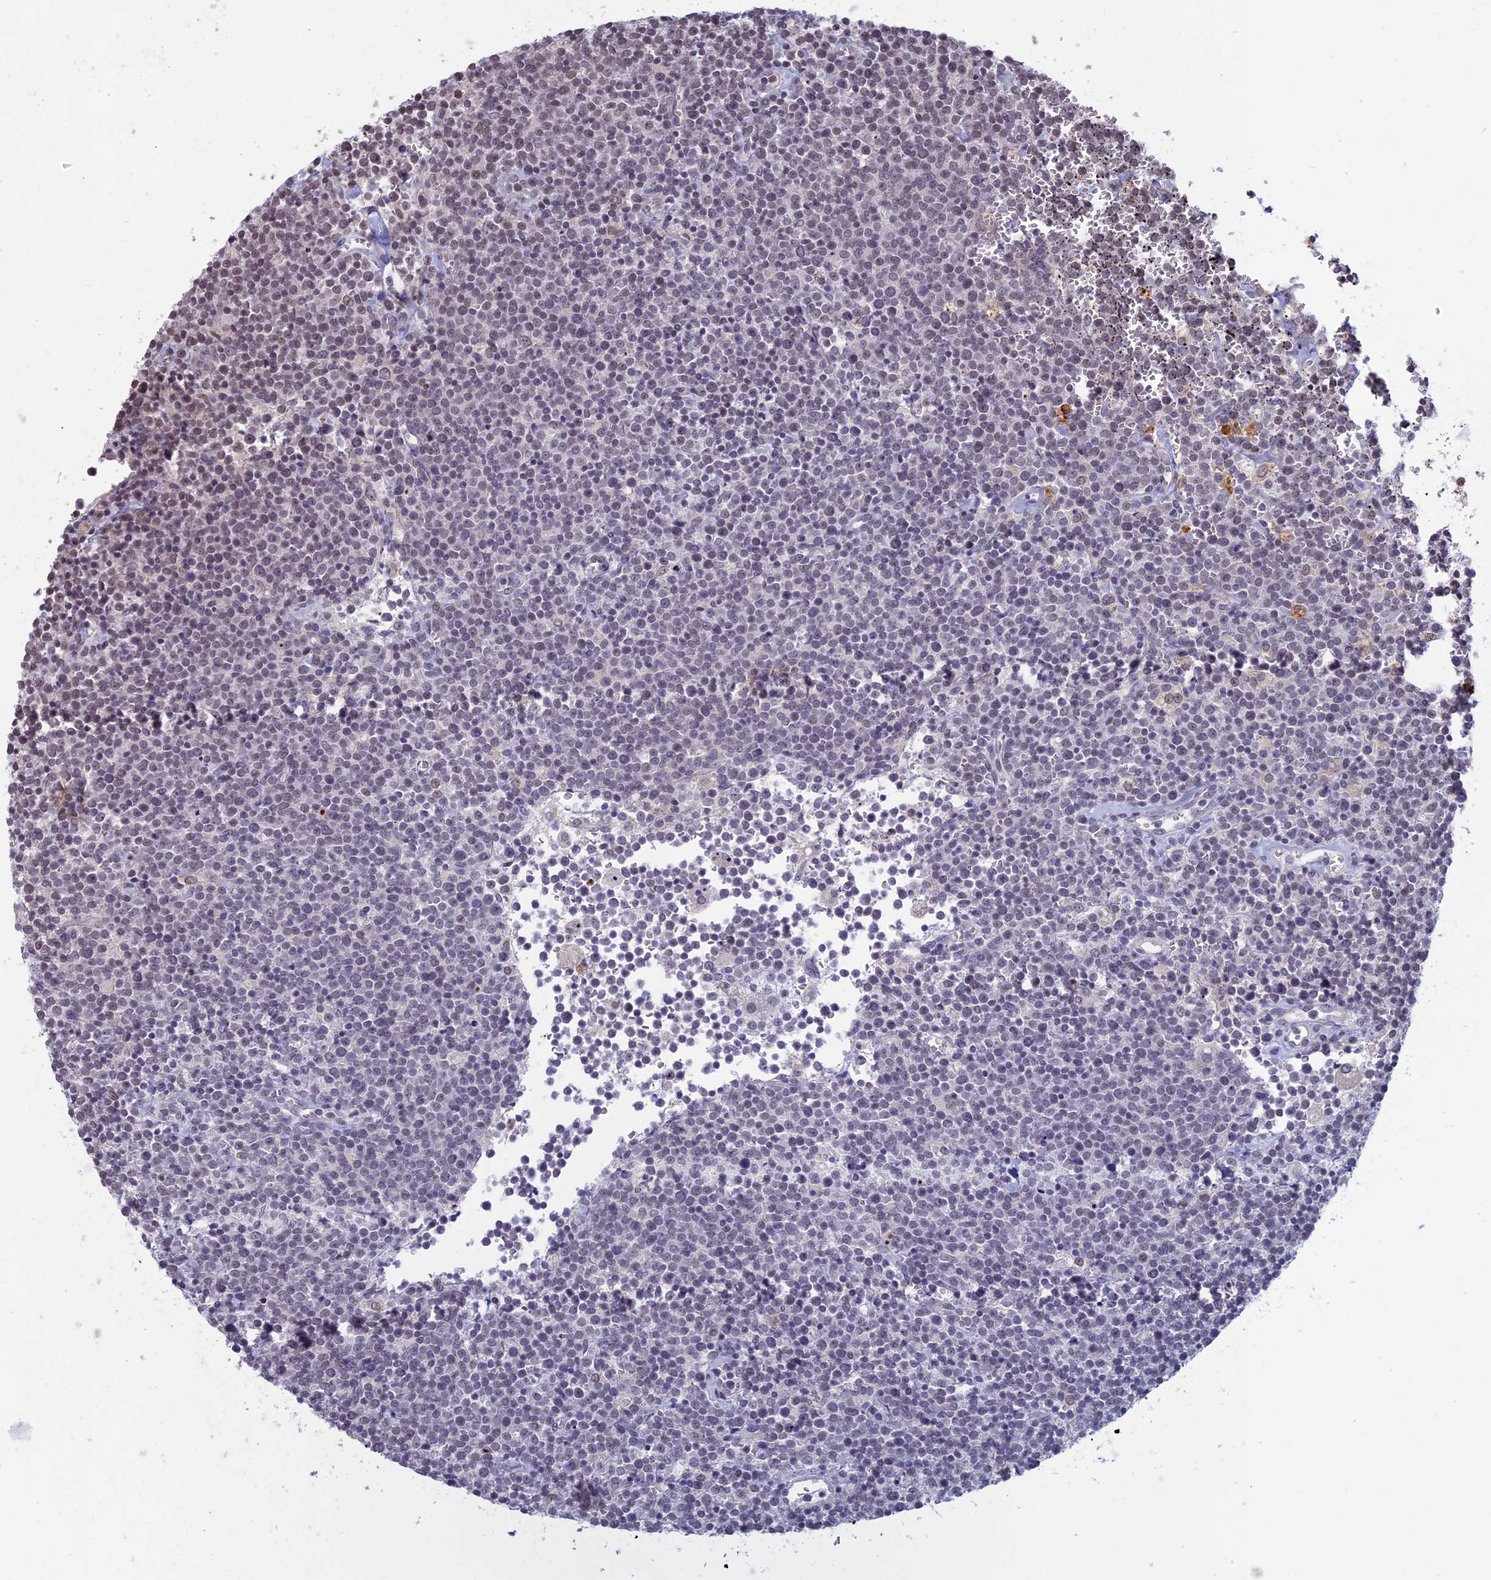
{"staining": {"intensity": "weak", "quantity": "<25%", "location": "nuclear"}, "tissue": "lymphoma", "cell_type": "Tumor cells", "image_type": "cancer", "snomed": [{"axis": "morphology", "description": "Malignant lymphoma, non-Hodgkin's type, High grade"}, {"axis": "topography", "description": "Lymph node"}], "caption": "IHC photomicrograph of neoplastic tissue: human malignant lymphoma, non-Hodgkin's type (high-grade) stained with DAB exhibits no significant protein staining in tumor cells.", "gene": "SPIRE1", "patient": {"sex": "male", "age": 61}}